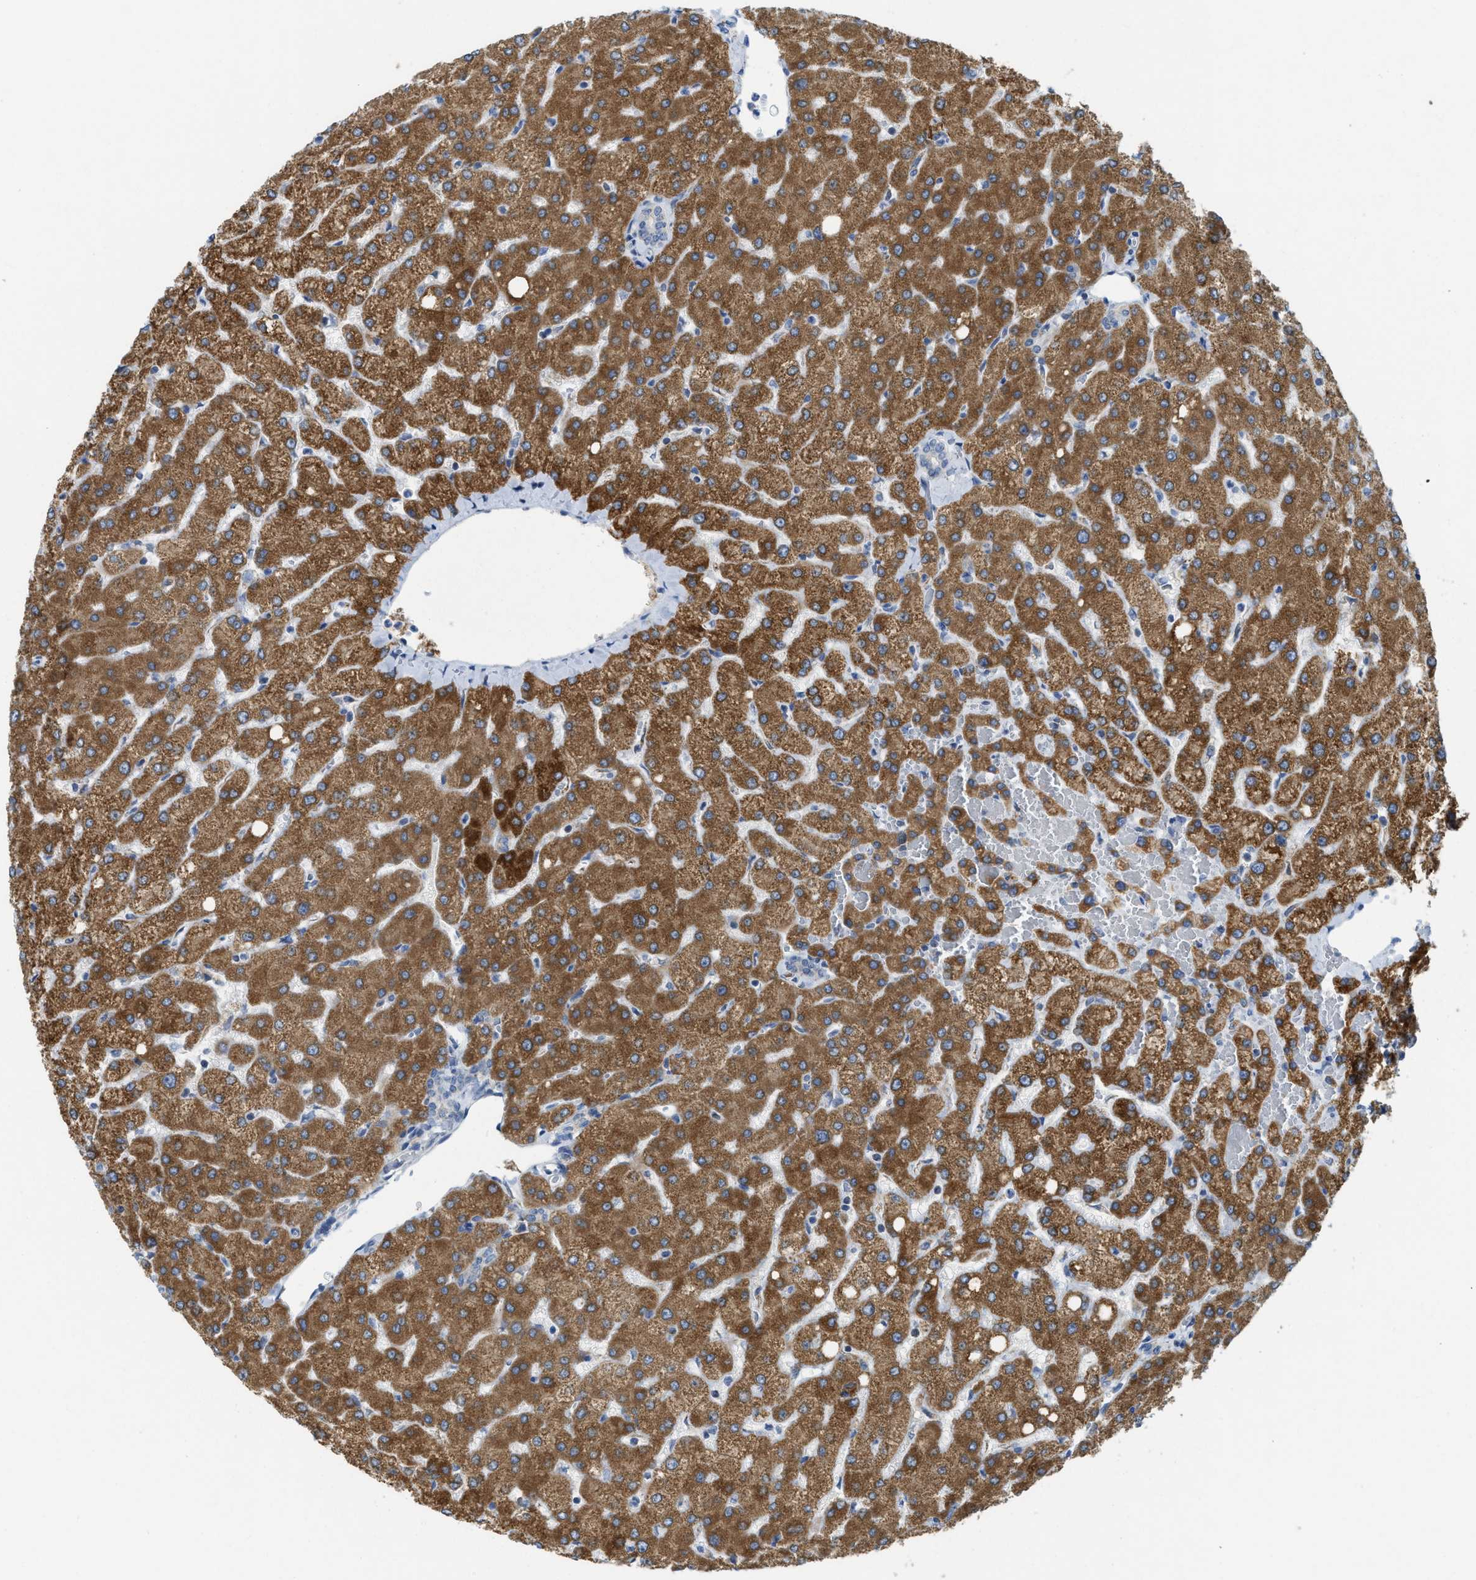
{"staining": {"intensity": "negative", "quantity": "none", "location": "none"}, "tissue": "liver", "cell_type": "Cholangiocytes", "image_type": "normal", "snomed": [{"axis": "morphology", "description": "Normal tissue, NOS"}, {"axis": "topography", "description": "Liver"}], "caption": "This is an immunohistochemistry (IHC) micrograph of benign human liver. There is no positivity in cholangiocytes.", "gene": "GATD3", "patient": {"sex": "female", "age": 54}}